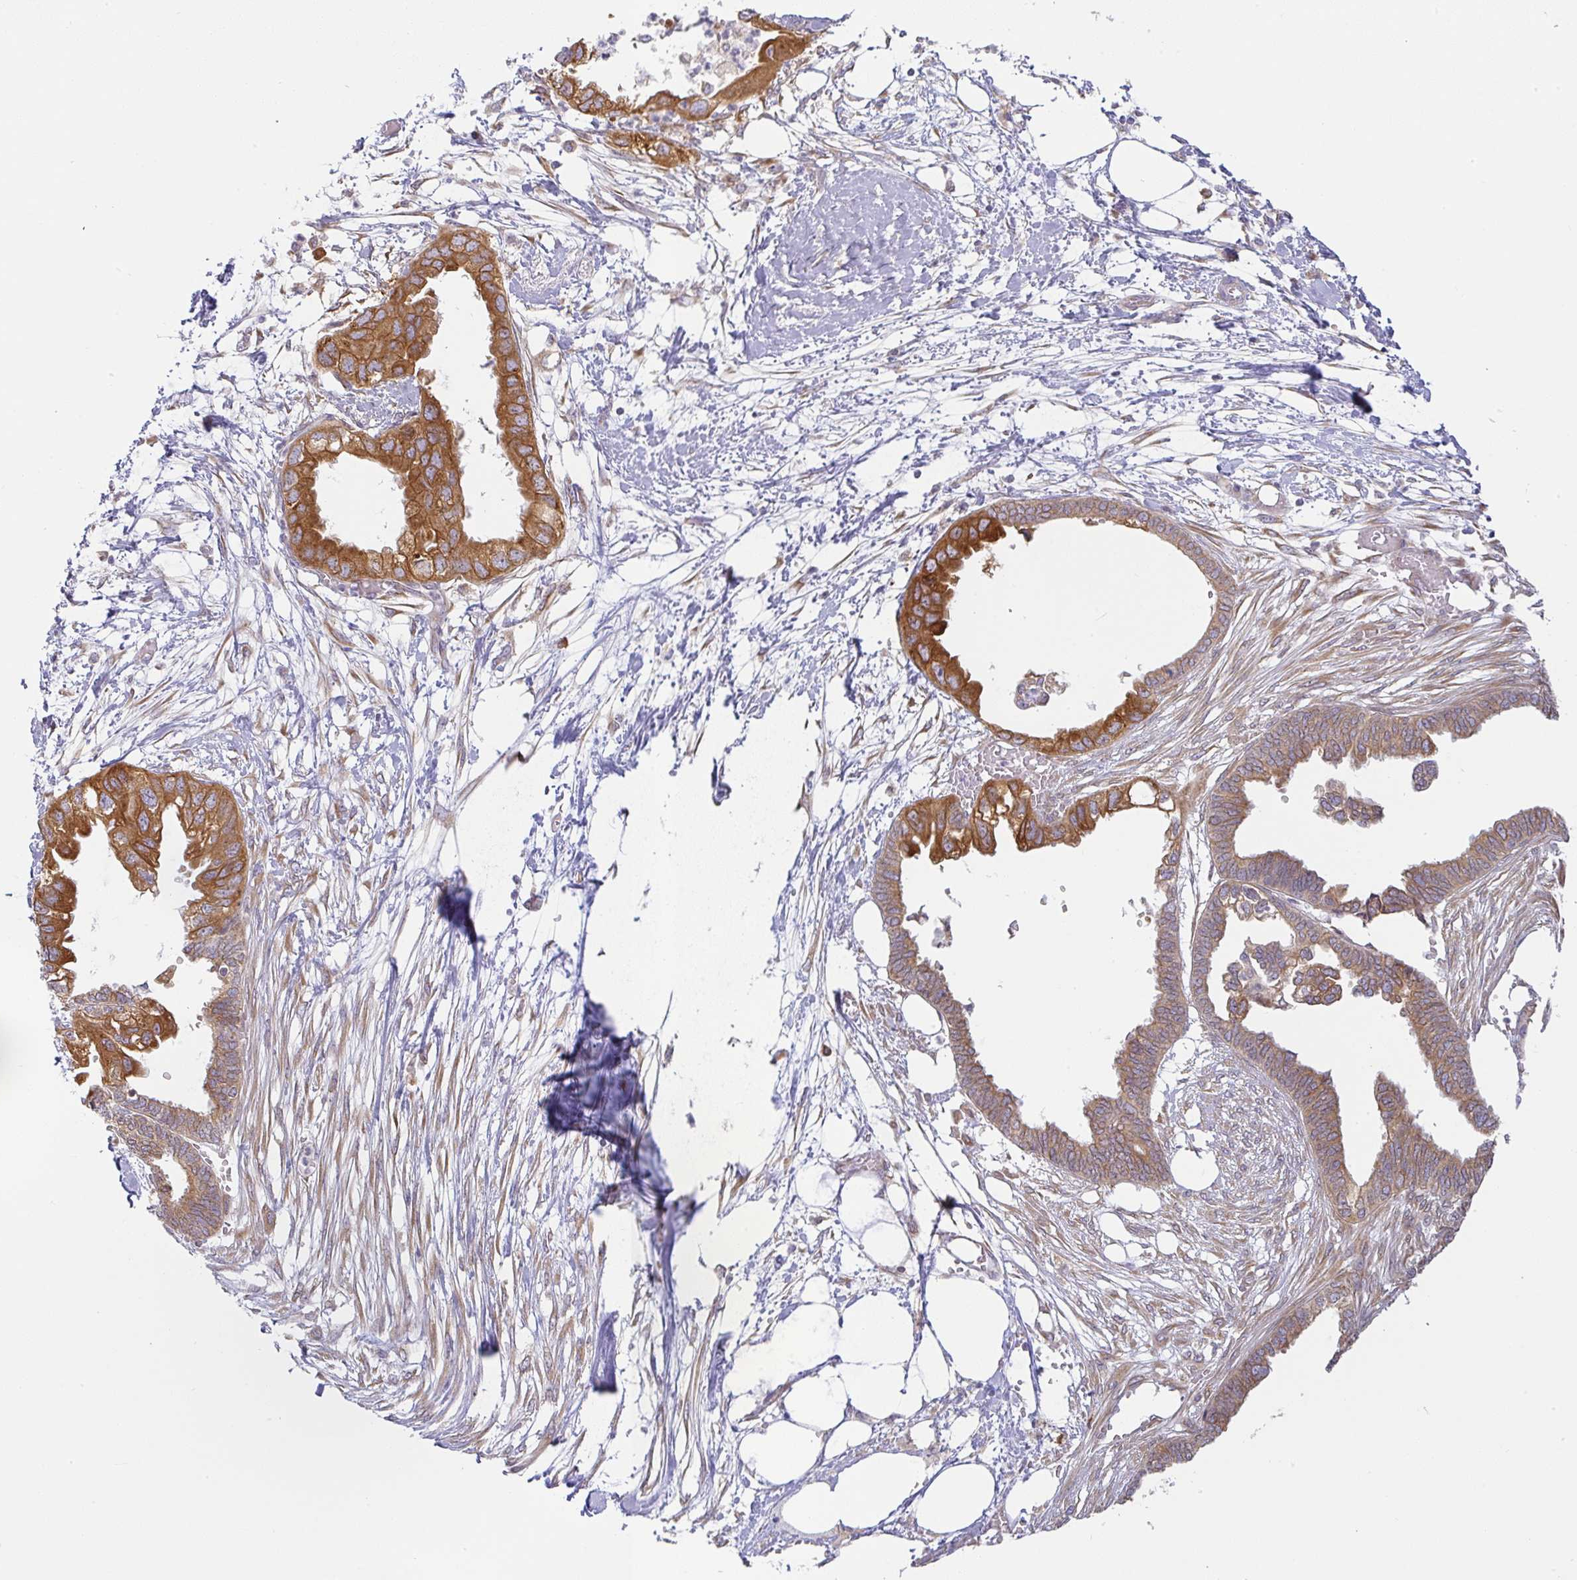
{"staining": {"intensity": "strong", "quantity": ">75%", "location": "cytoplasmic/membranous"}, "tissue": "endometrial cancer", "cell_type": "Tumor cells", "image_type": "cancer", "snomed": [{"axis": "morphology", "description": "Adenocarcinoma, NOS"}, {"axis": "morphology", "description": "Adenocarcinoma, metastatic, NOS"}, {"axis": "topography", "description": "Adipose tissue"}, {"axis": "topography", "description": "Endometrium"}], "caption": "Human endometrial cancer stained with a protein marker displays strong staining in tumor cells.", "gene": "DERL2", "patient": {"sex": "female", "age": 67}}